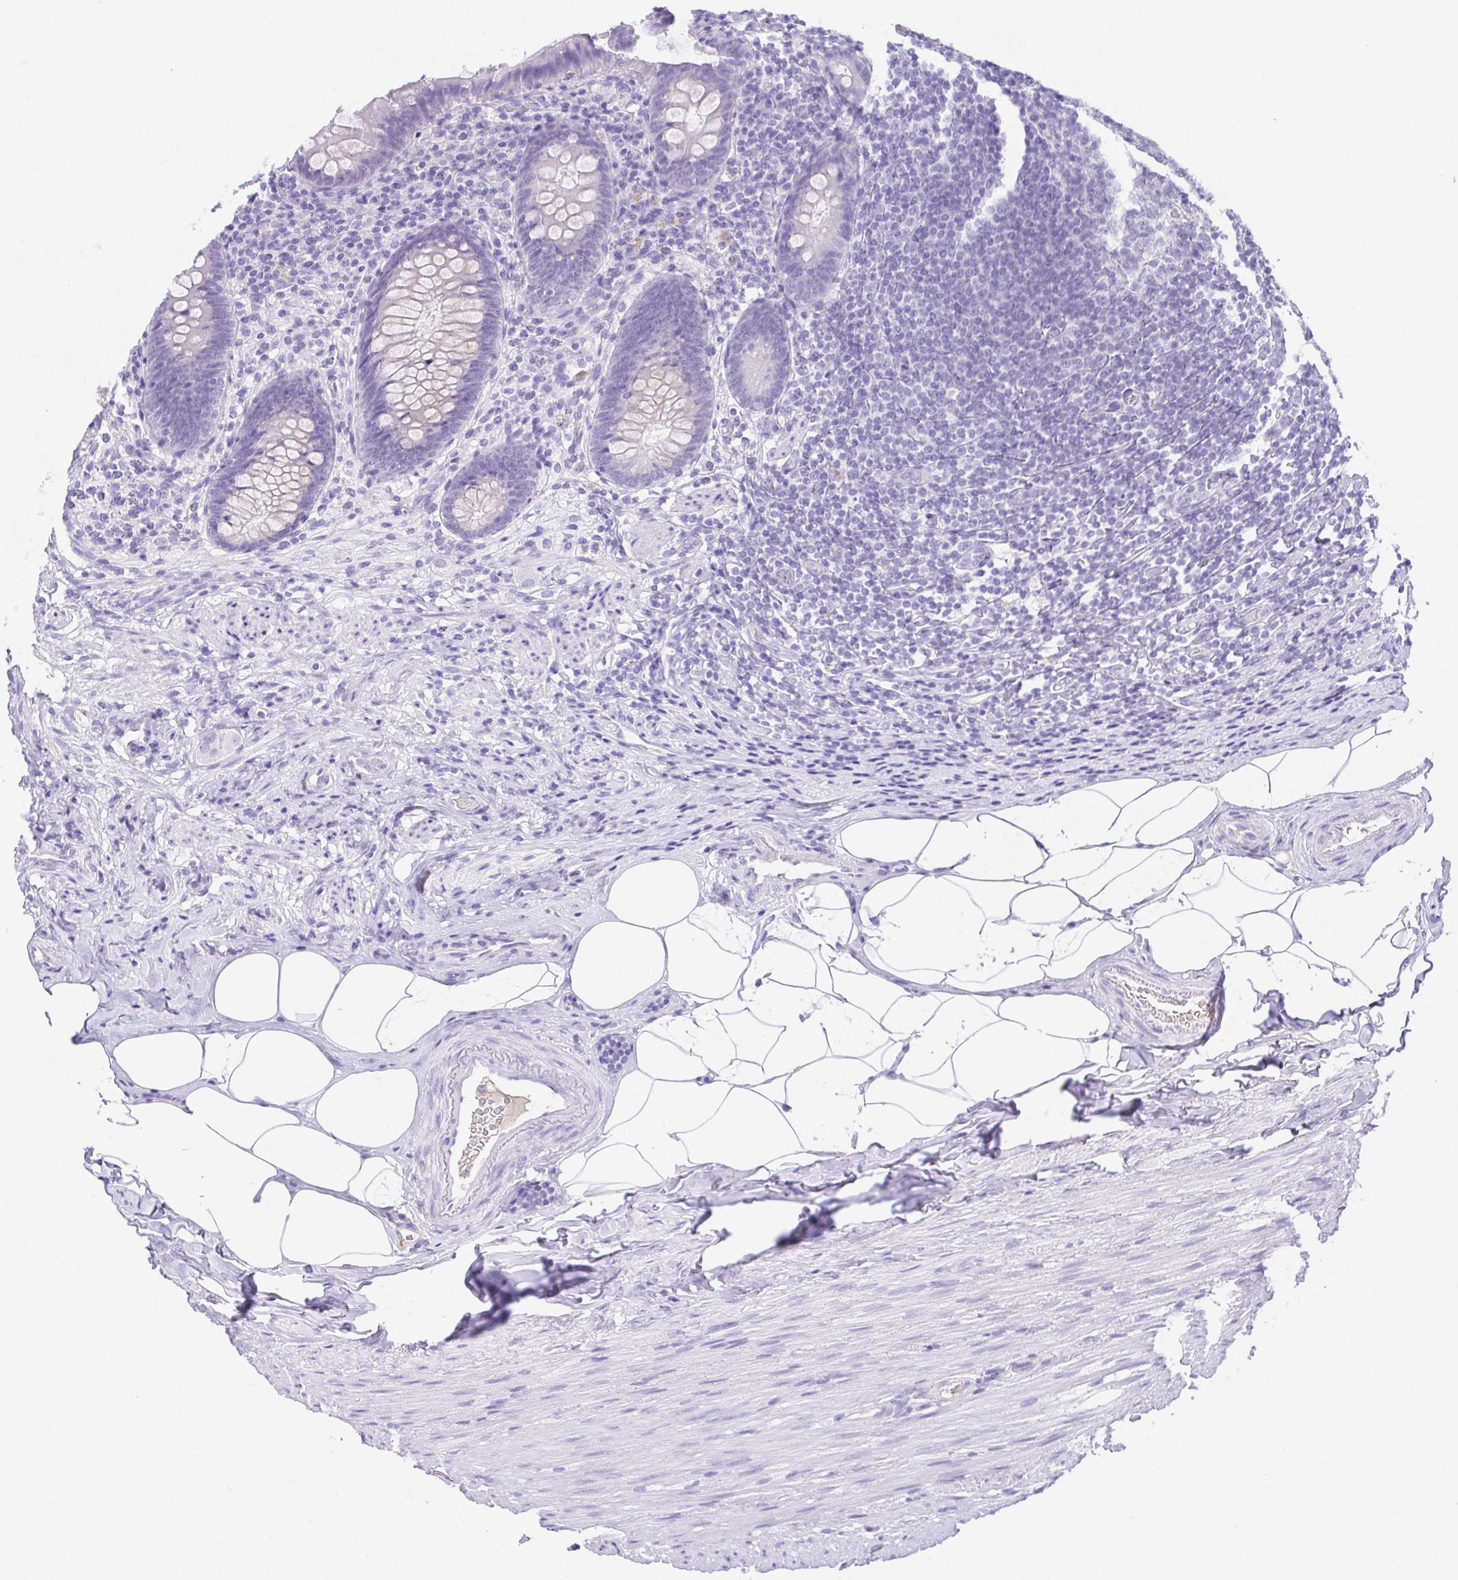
{"staining": {"intensity": "negative", "quantity": "none", "location": "none"}, "tissue": "appendix", "cell_type": "Glandular cells", "image_type": "normal", "snomed": [{"axis": "morphology", "description": "Normal tissue, NOS"}, {"axis": "topography", "description": "Appendix"}], "caption": "Immunohistochemistry histopathology image of normal appendix: appendix stained with DAB displays no significant protein staining in glandular cells. (DAB (3,3'-diaminobenzidine) IHC, high magnification).", "gene": "SPATA4", "patient": {"sex": "male", "age": 47}}